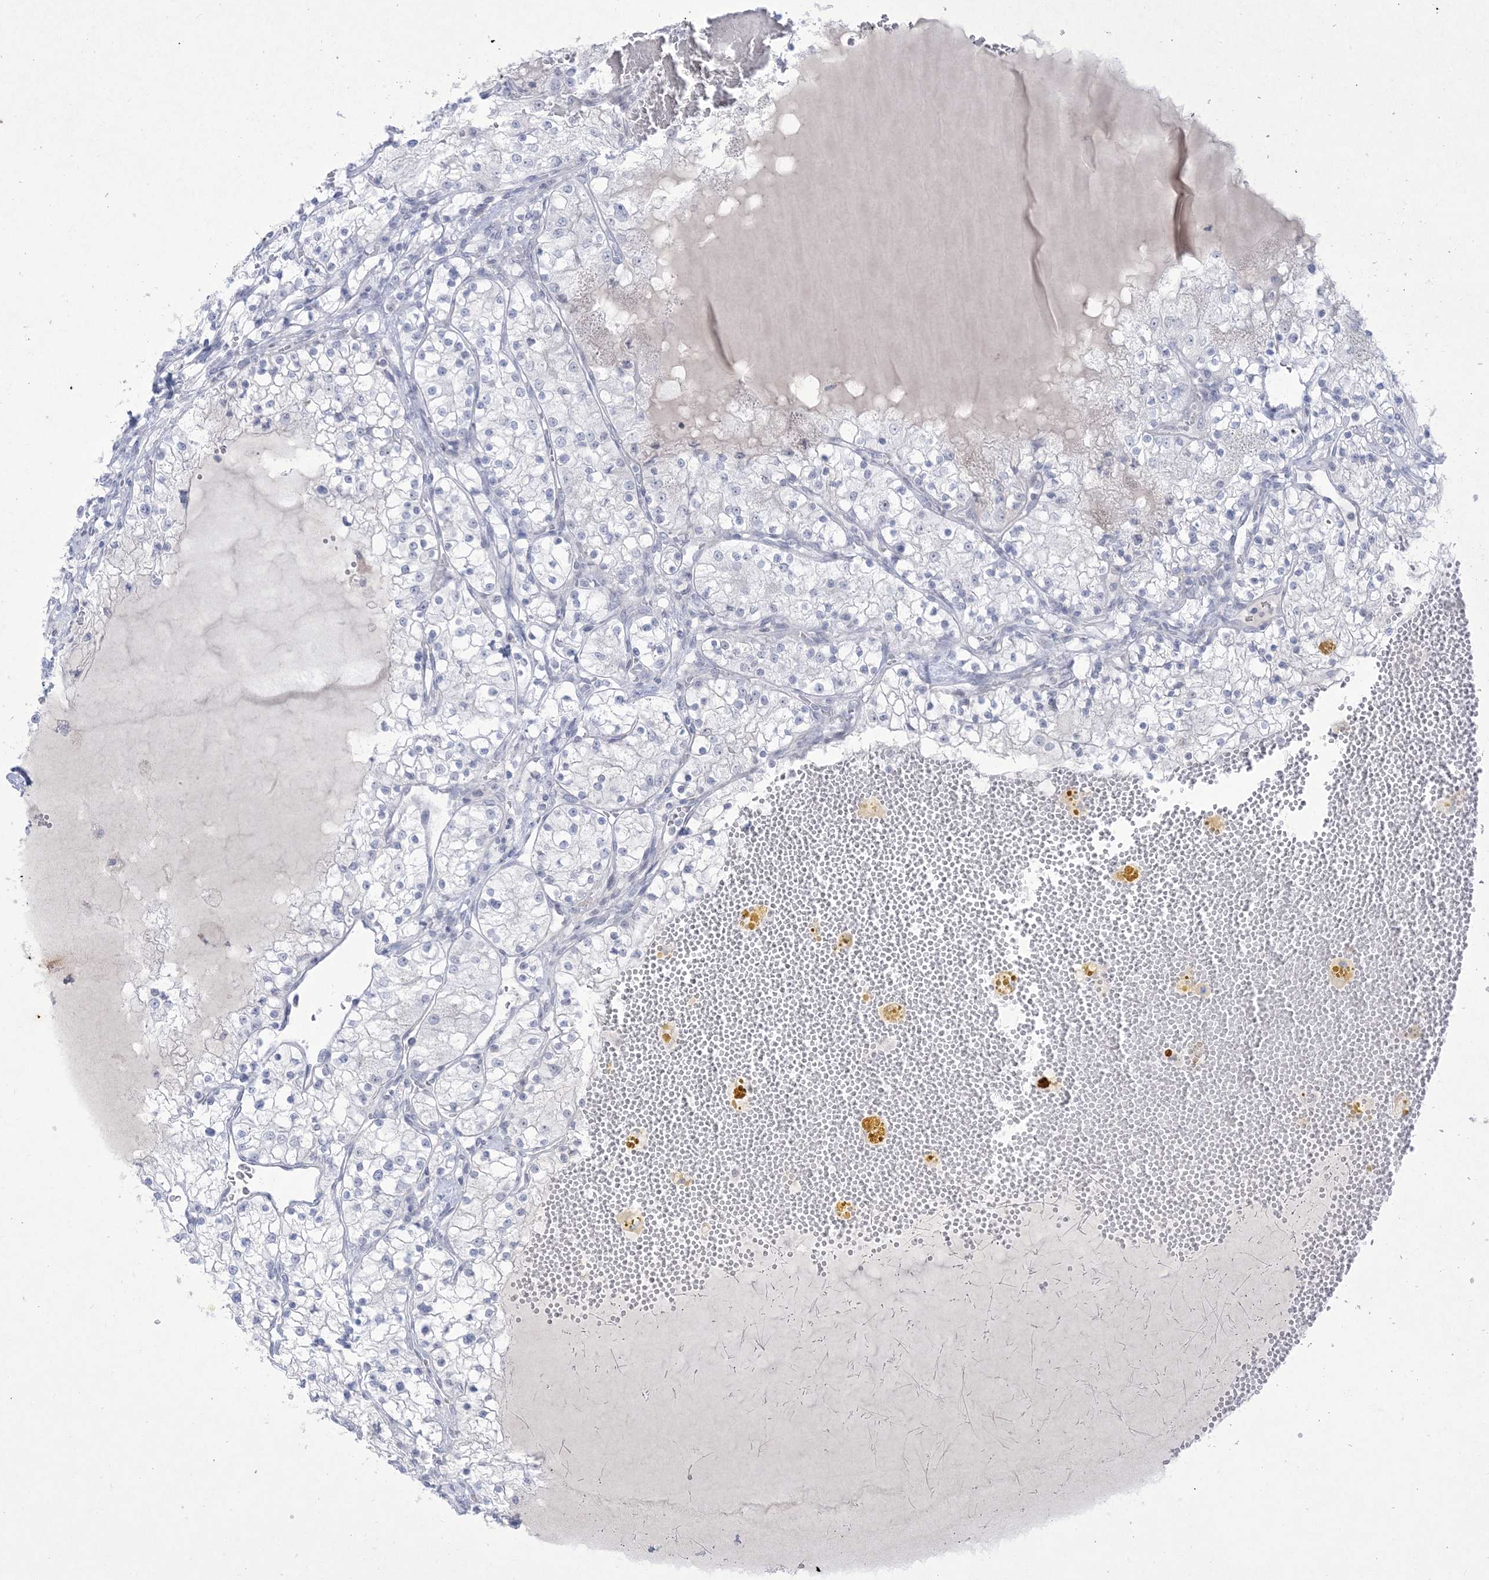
{"staining": {"intensity": "negative", "quantity": "none", "location": "none"}, "tissue": "renal cancer", "cell_type": "Tumor cells", "image_type": "cancer", "snomed": [{"axis": "morphology", "description": "Normal tissue, NOS"}, {"axis": "morphology", "description": "Adenocarcinoma, NOS"}, {"axis": "topography", "description": "Kidney"}], "caption": "IHC image of neoplastic tissue: adenocarcinoma (renal) stained with DAB (3,3'-diaminobenzidine) displays no significant protein staining in tumor cells.", "gene": "HOMEZ", "patient": {"sex": "male", "age": 68}}